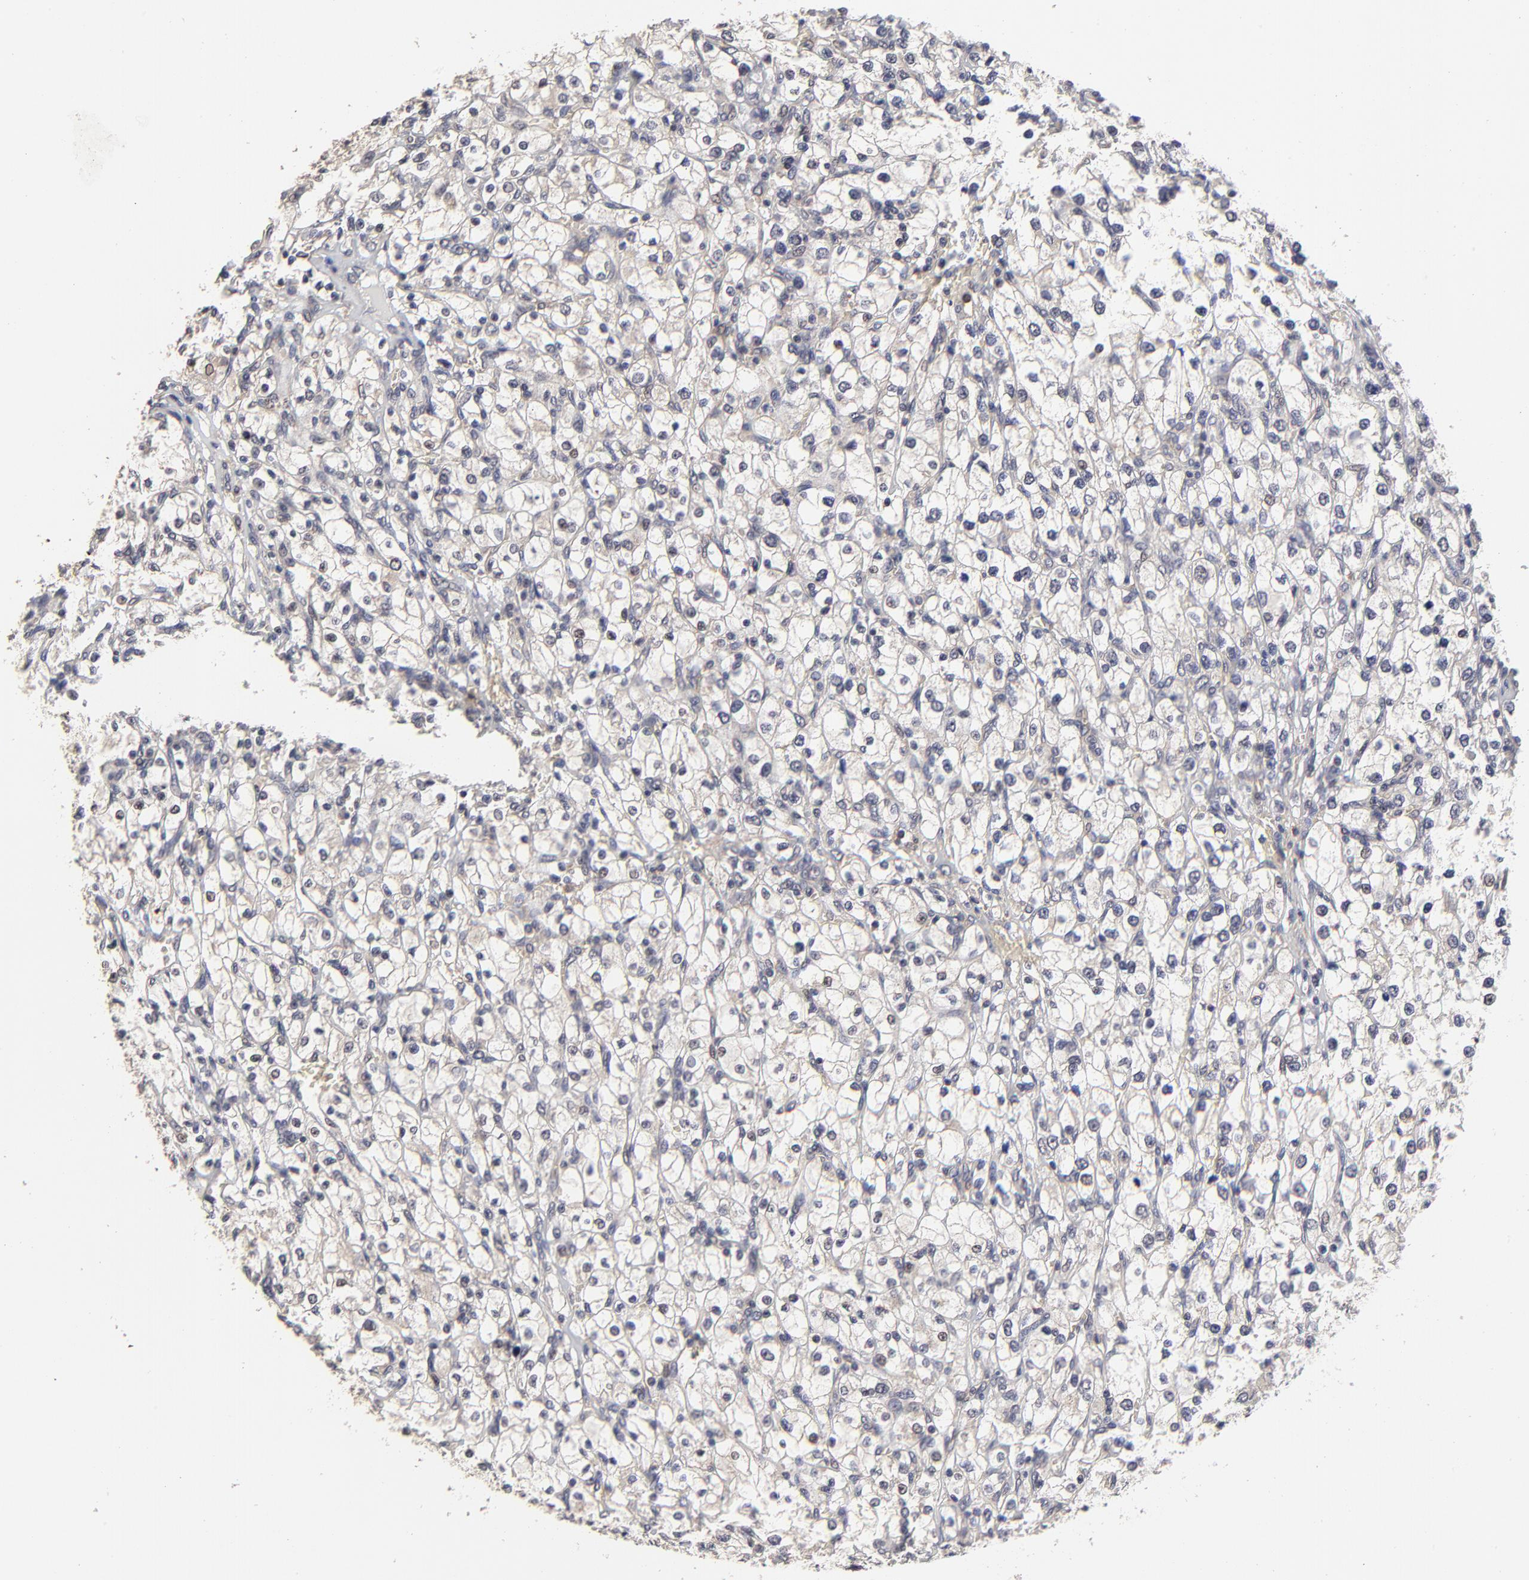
{"staining": {"intensity": "negative", "quantity": "none", "location": "none"}, "tissue": "renal cancer", "cell_type": "Tumor cells", "image_type": "cancer", "snomed": [{"axis": "morphology", "description": "Adenocarcinoma, NOS"}, {"axis": "topography", "description": "Kidney"}], "caption": "Tumor cells show no significant positivity in renal adenocarcinoma.", "gene": "FRMD8", "patient": {"sex": "female", "age": 62}}